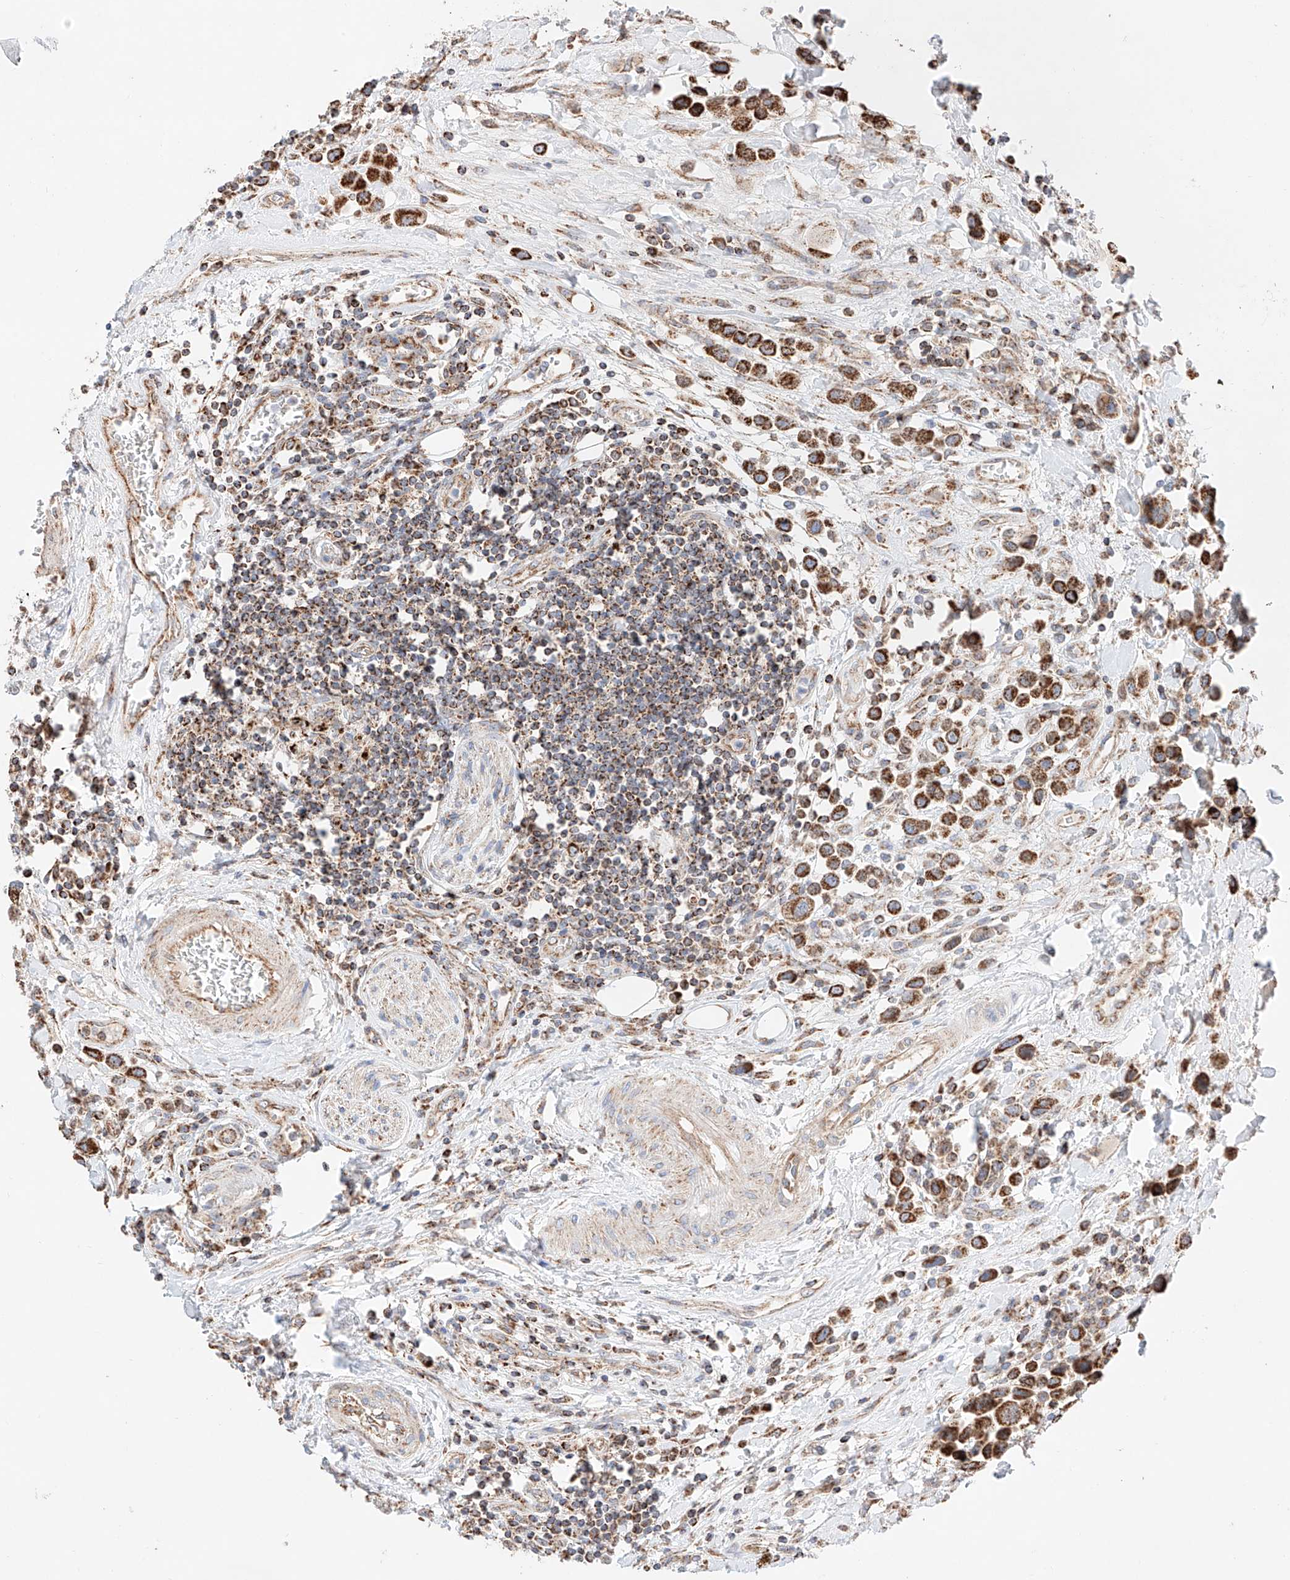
{"staining": {"intensity": "strong", "quantity": ">75%", "location": "cytoplasmic/membranous"}, "tissue": "urothelial cancer", "cell_type": "Tumor cells", "image_type": "cancer", "snomed": [{"axis": "morphology", "description": "Urothelial carcinoma, High grade"}, {"axis": "topography", "description": "Urinary bladder"}], "caption": "Protein expression analysis of urothelial cancer reveals strong cytoplasmic/membranous expression in approximately >75% of tumor cells. (Stains: DAB in brown, nuclei in blue, Microscopy: brightfield microscopy at high magnification).", "gene": "KTI12", "patient": {"sex": "male", "age": 50}}